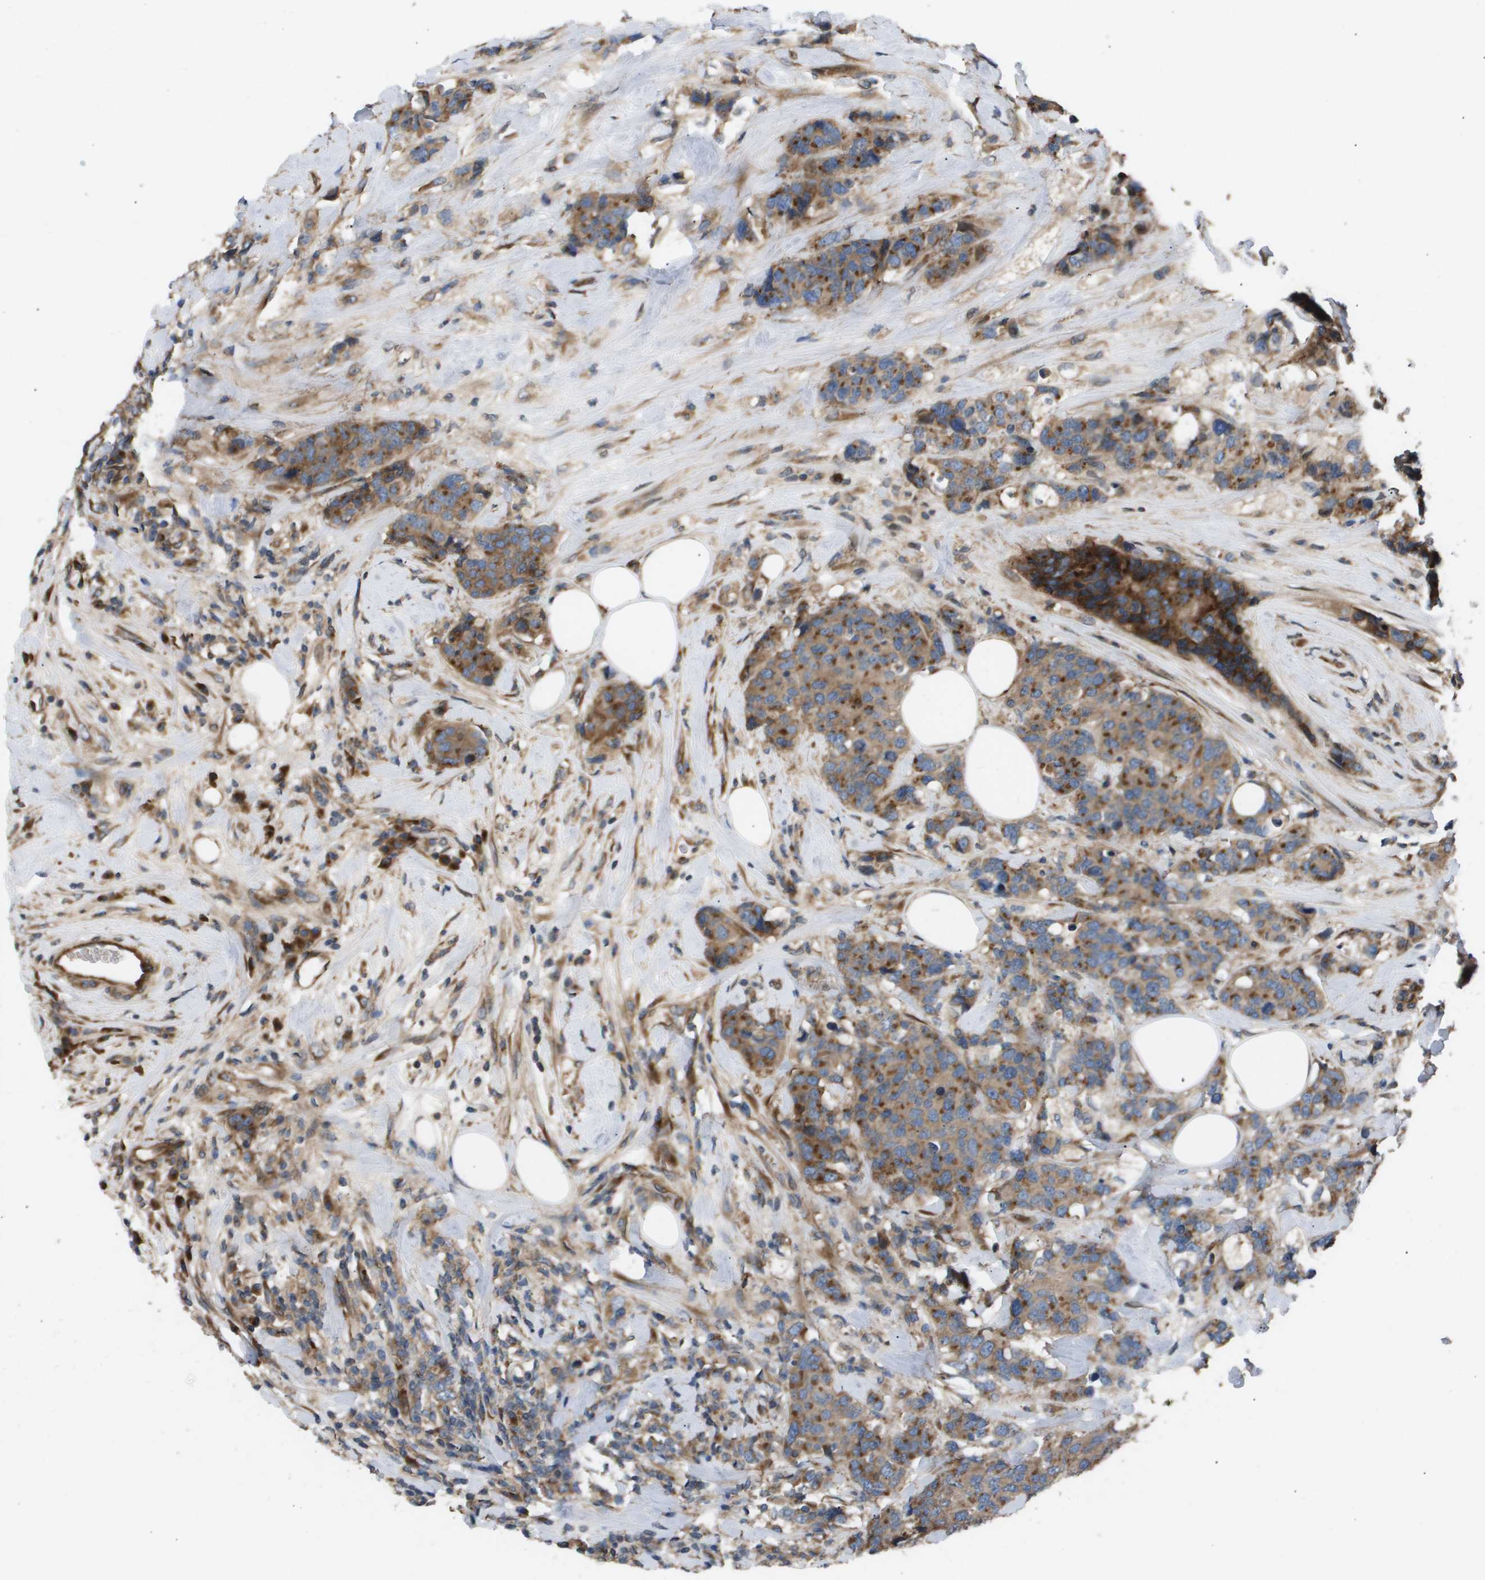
{"staining": {"intensity": "moderate", "quantity": ">75%", "location": "cytoplasmic/membranous"}, "tissue": "breast cancer", "cell_type": "Tumor cells", "image_type": "cancer", "snomed": [{"axis": "morphology", "description": "Lobular carcinoma"}, {"axis": "topography", "description": "Breast"}], "caption": "Moderate cytoplasmic/membranous expression for a protein is seen in approximately >75% of tumor cells of breast lobular carcinoma using immunohistochemistry.", "gene": "LYSMD3", "patient": {"sex": "female", "age": 59}}